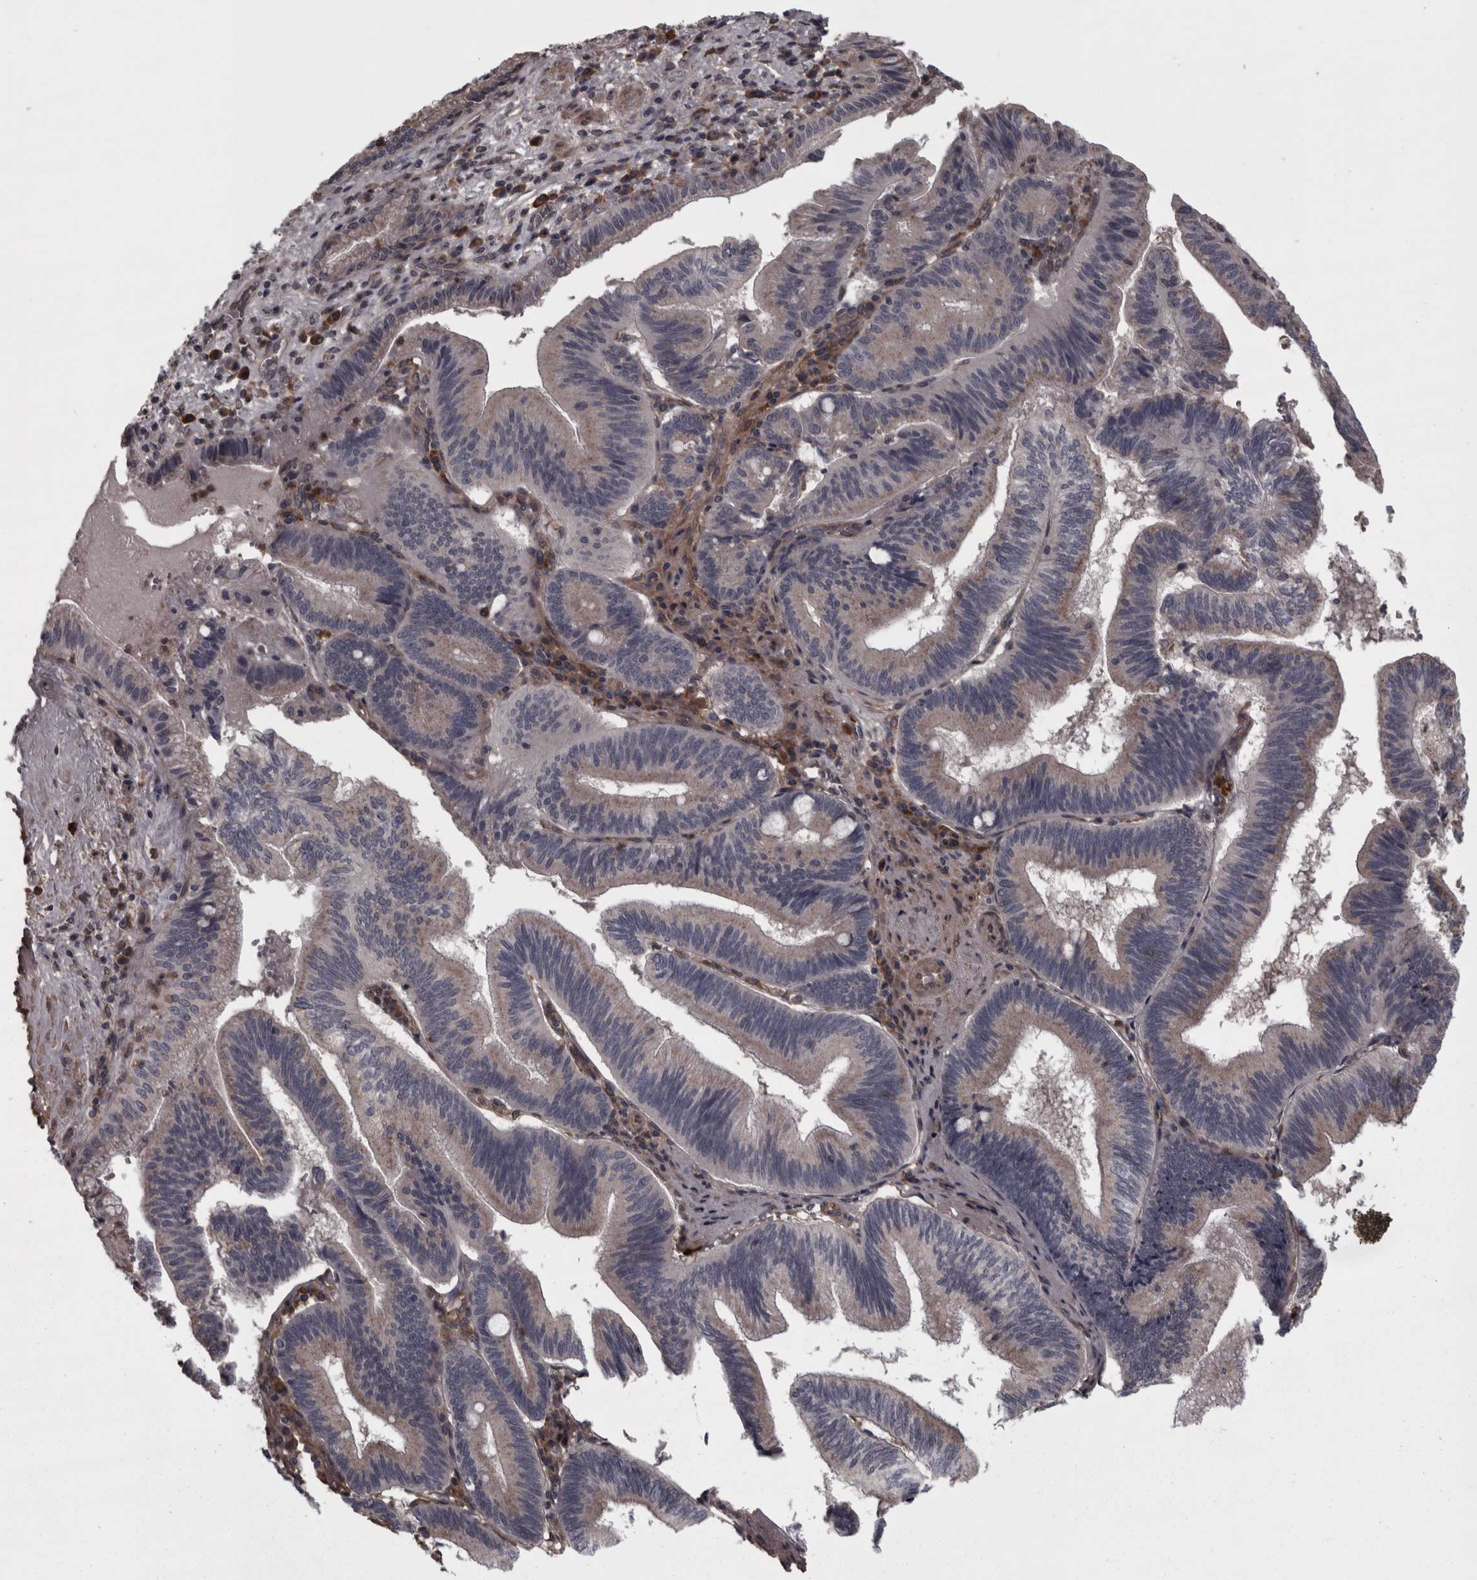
{"staining": {"intensity": "negative", "quantity": "none", "location": "none"}, "tissue": "pancreatic cancer", "cell_type": "Tumor cells", "image_type": "cancer", "snomed": [{"axis": "morphology", "description": "Adenocarcinoma, NOS"}, {"axis": "topography", "description": "Pancreas"}], "caption": "IHC histopathology image of pancreatic cancer stained for a protein (brown), which reveals no expression in tumor cells. (Stains: DAB (3,3'-diaminobenzidine) immunohistochemistry (IHC) with hematoxylin counter stain, Microscopy: brightfield microscopy at high magnification).", "gene": "RSU1", "patient": {"sex": "male", "age": 82}}